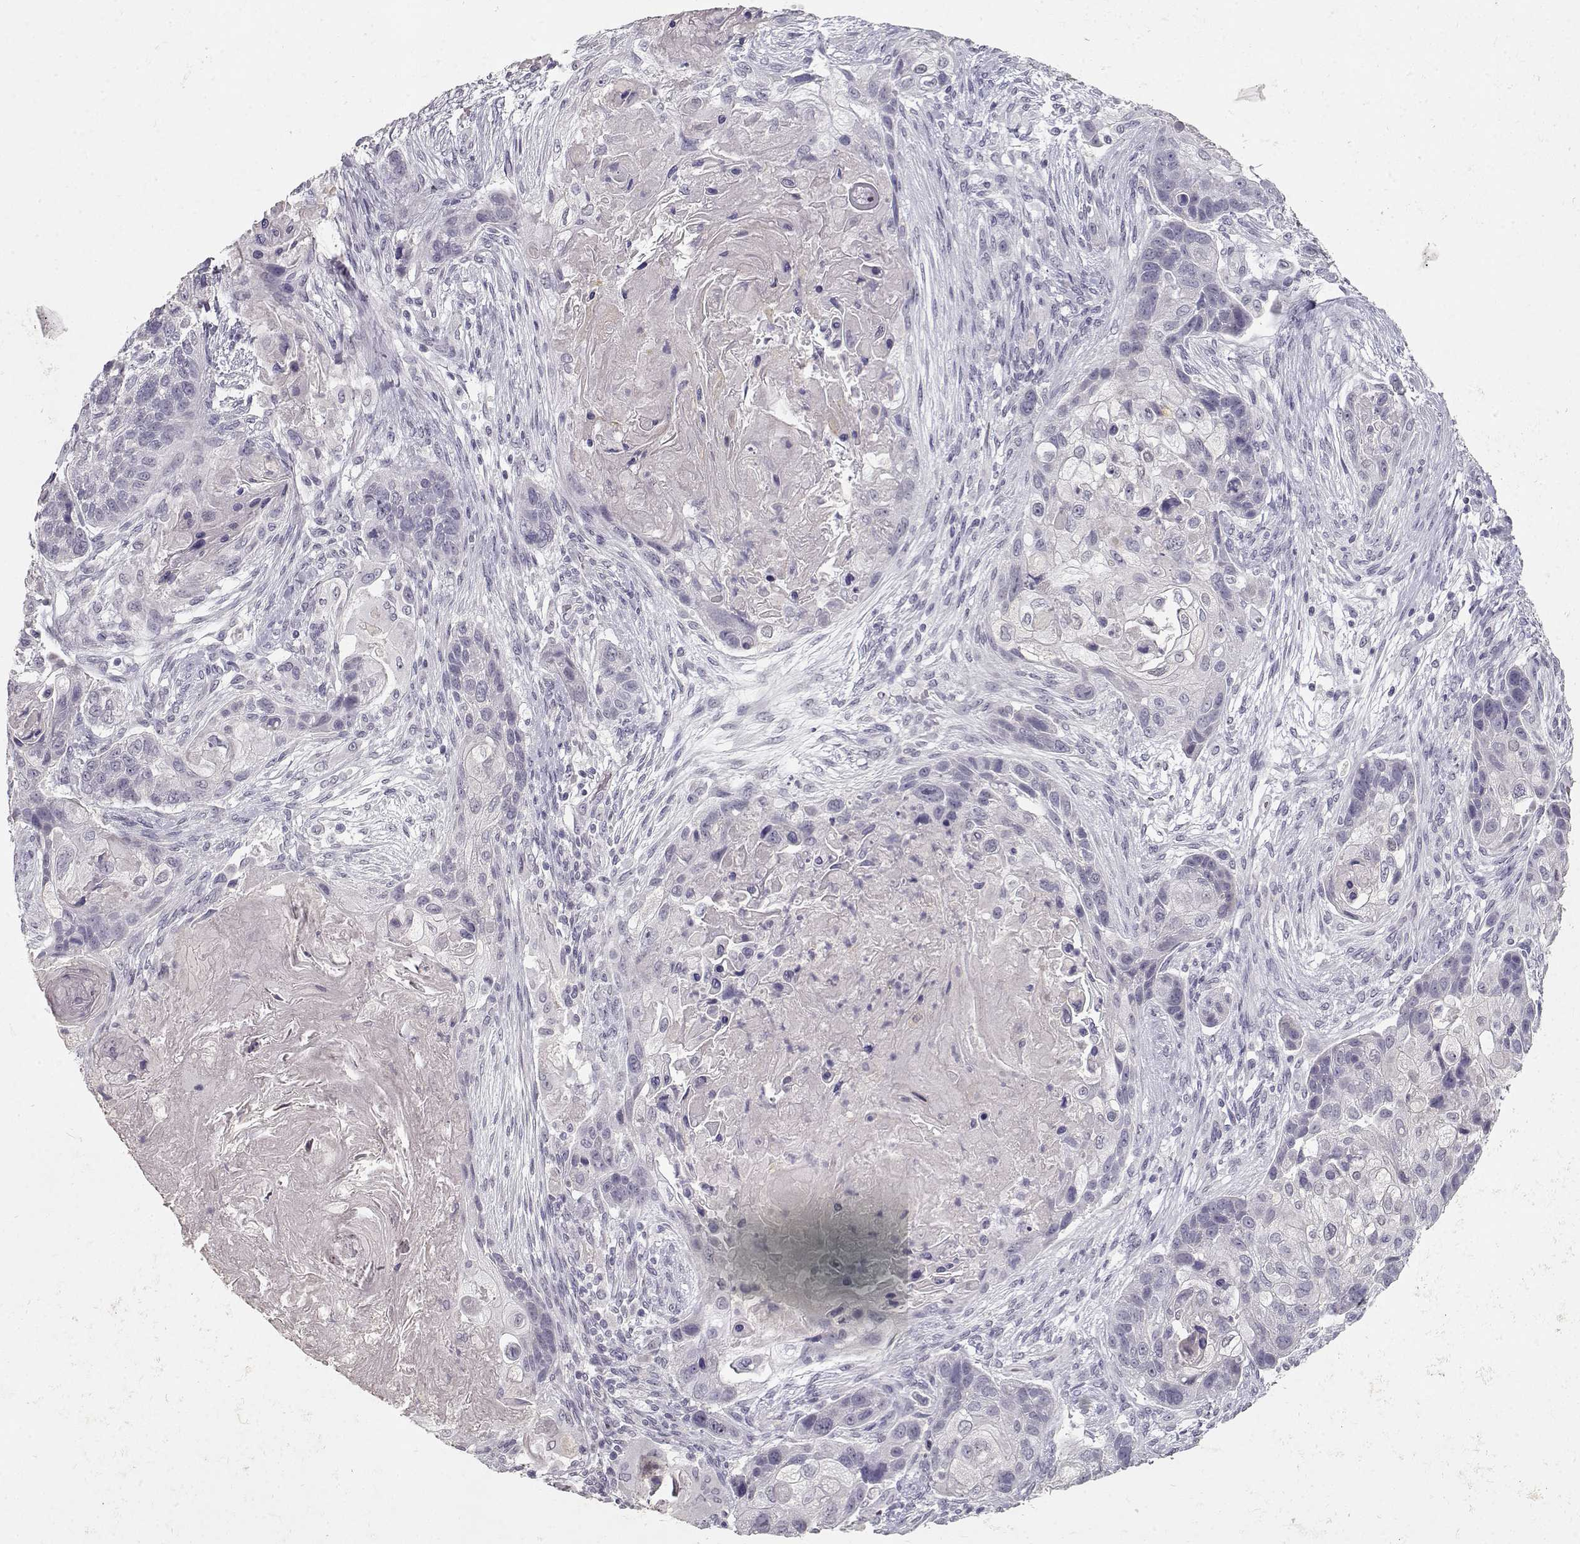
{"staining": {"intensity": "negative", "quantity": "none", "location": "none"}, "tissue": "lung cancer", "cell_type": "Tumor cells", "image_type": "cancer", "snomed": [{"axis": "morphology", "description": "Squamous cell carcinoma, NOS"}, {"axis": "topography", "description": "Lung"}], "caption": "Immunohistochemistry photomicrograph of lung cancer stained for a protein (brown), which exhibits no staining in tumor cells. The staining was performed using DAB (3,3'-diaminobenzidine) to visualize the protein expression in brown, while the nuclei were stained in blue with hematoxylin (Magnification: 20x).", "gene": "TPH2", "patient": {"sex": "male", "age": 69}}